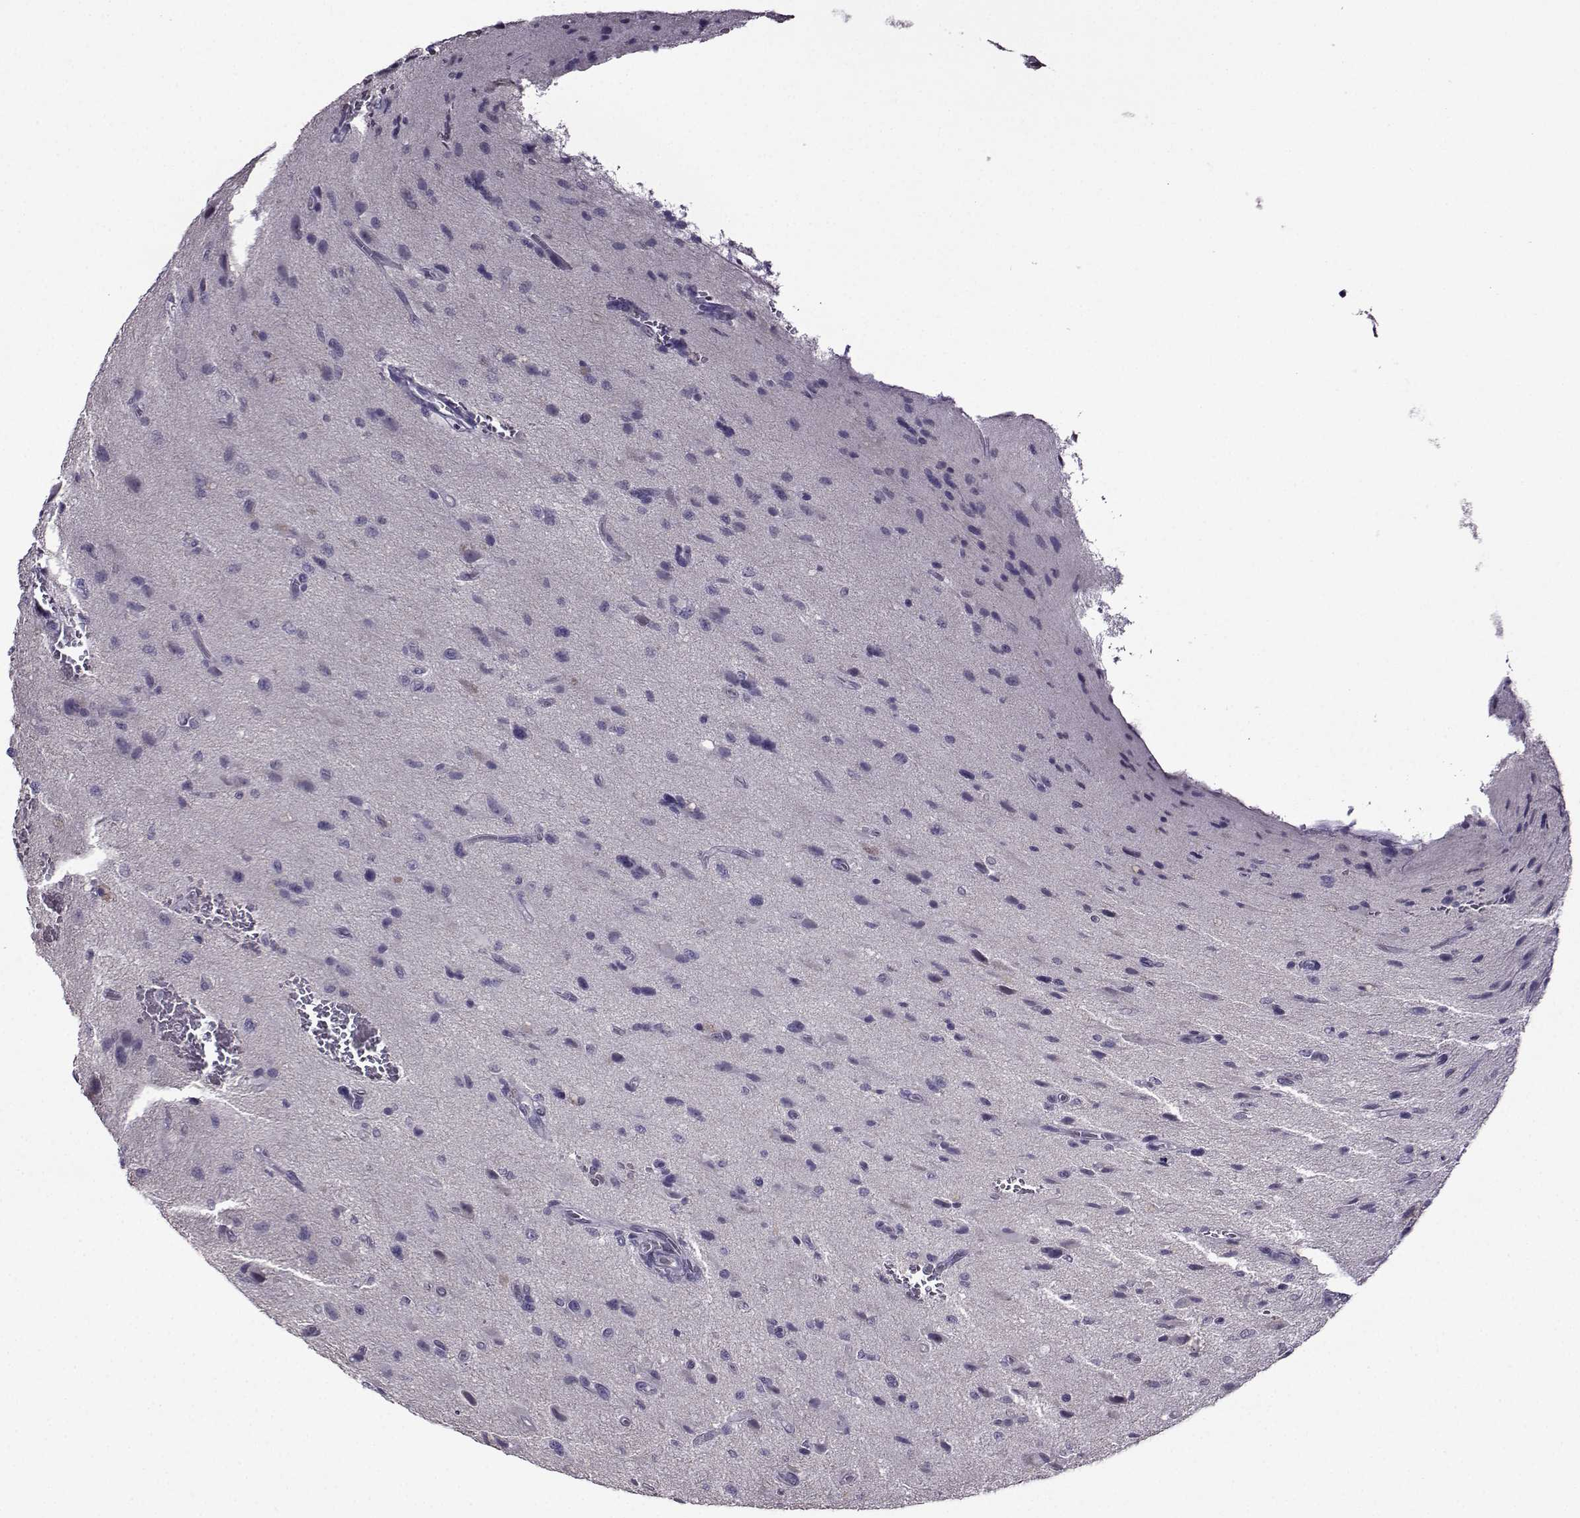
{"staining": {"intensity": "negative", "quantity": "none", "location": "none"}, "tissue": "glioma", "cell_type": "Tumor cells", "image_type": "cancer", "snomed": [{"axis": "morphology", "description": "Glioma, malignant, NOS"}, {"axis": "morphology", "description": "Glioma, malignant, High grade"}, {"axis": "topography", "description": "Brain"}], "caption": "Protein analysis of malignant glioma reveals no significant staining in tumor cells.", "gene": "CRYBB1", "patient": {"sex": "female", "age": 71}}